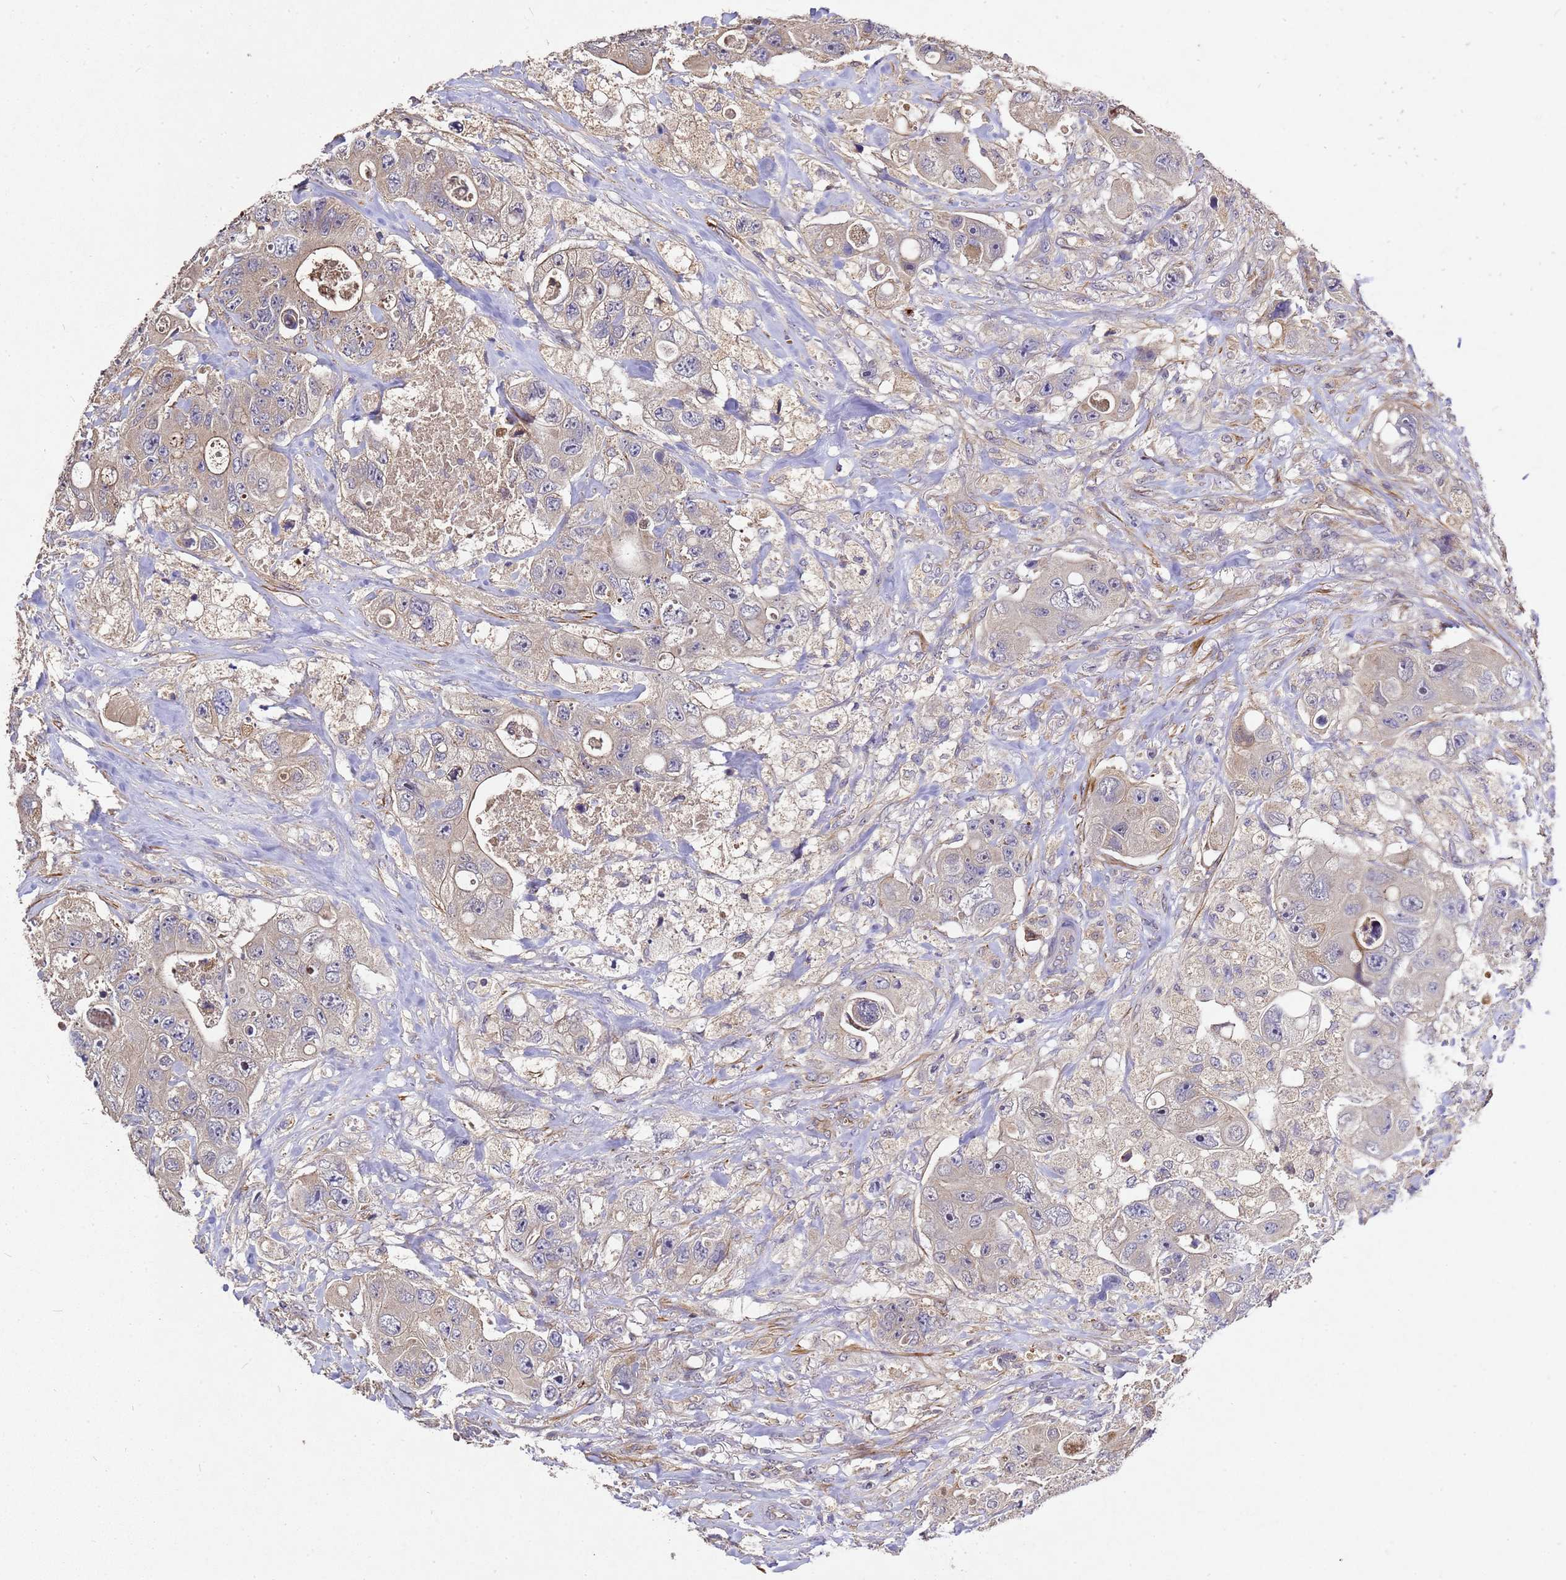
{"staining": {"intensity": "moderate", "quantity": "<25%", "location": "cytoplasmic/membranous"}, "tissue": "colorectal cancer", "cell_type": "Tumor cells", "image_type": "cancer", "snomed": [{"axis": "morphology", "description": "Adenocarcinoma, NOS"}, {"axis": "topography", "description": "Colon"}], "caption": "Immunohistochemistry (IHC) histopathology image of colorectal cancer (adenocarcinoma) stained for a protein (brown), which exhibits low levels of moderate cytoplasmic/membranous staining in approximately <25% of tumor cells.", "gene": "RSPRY1", "patient": {"sex": "female", "age": 46}}